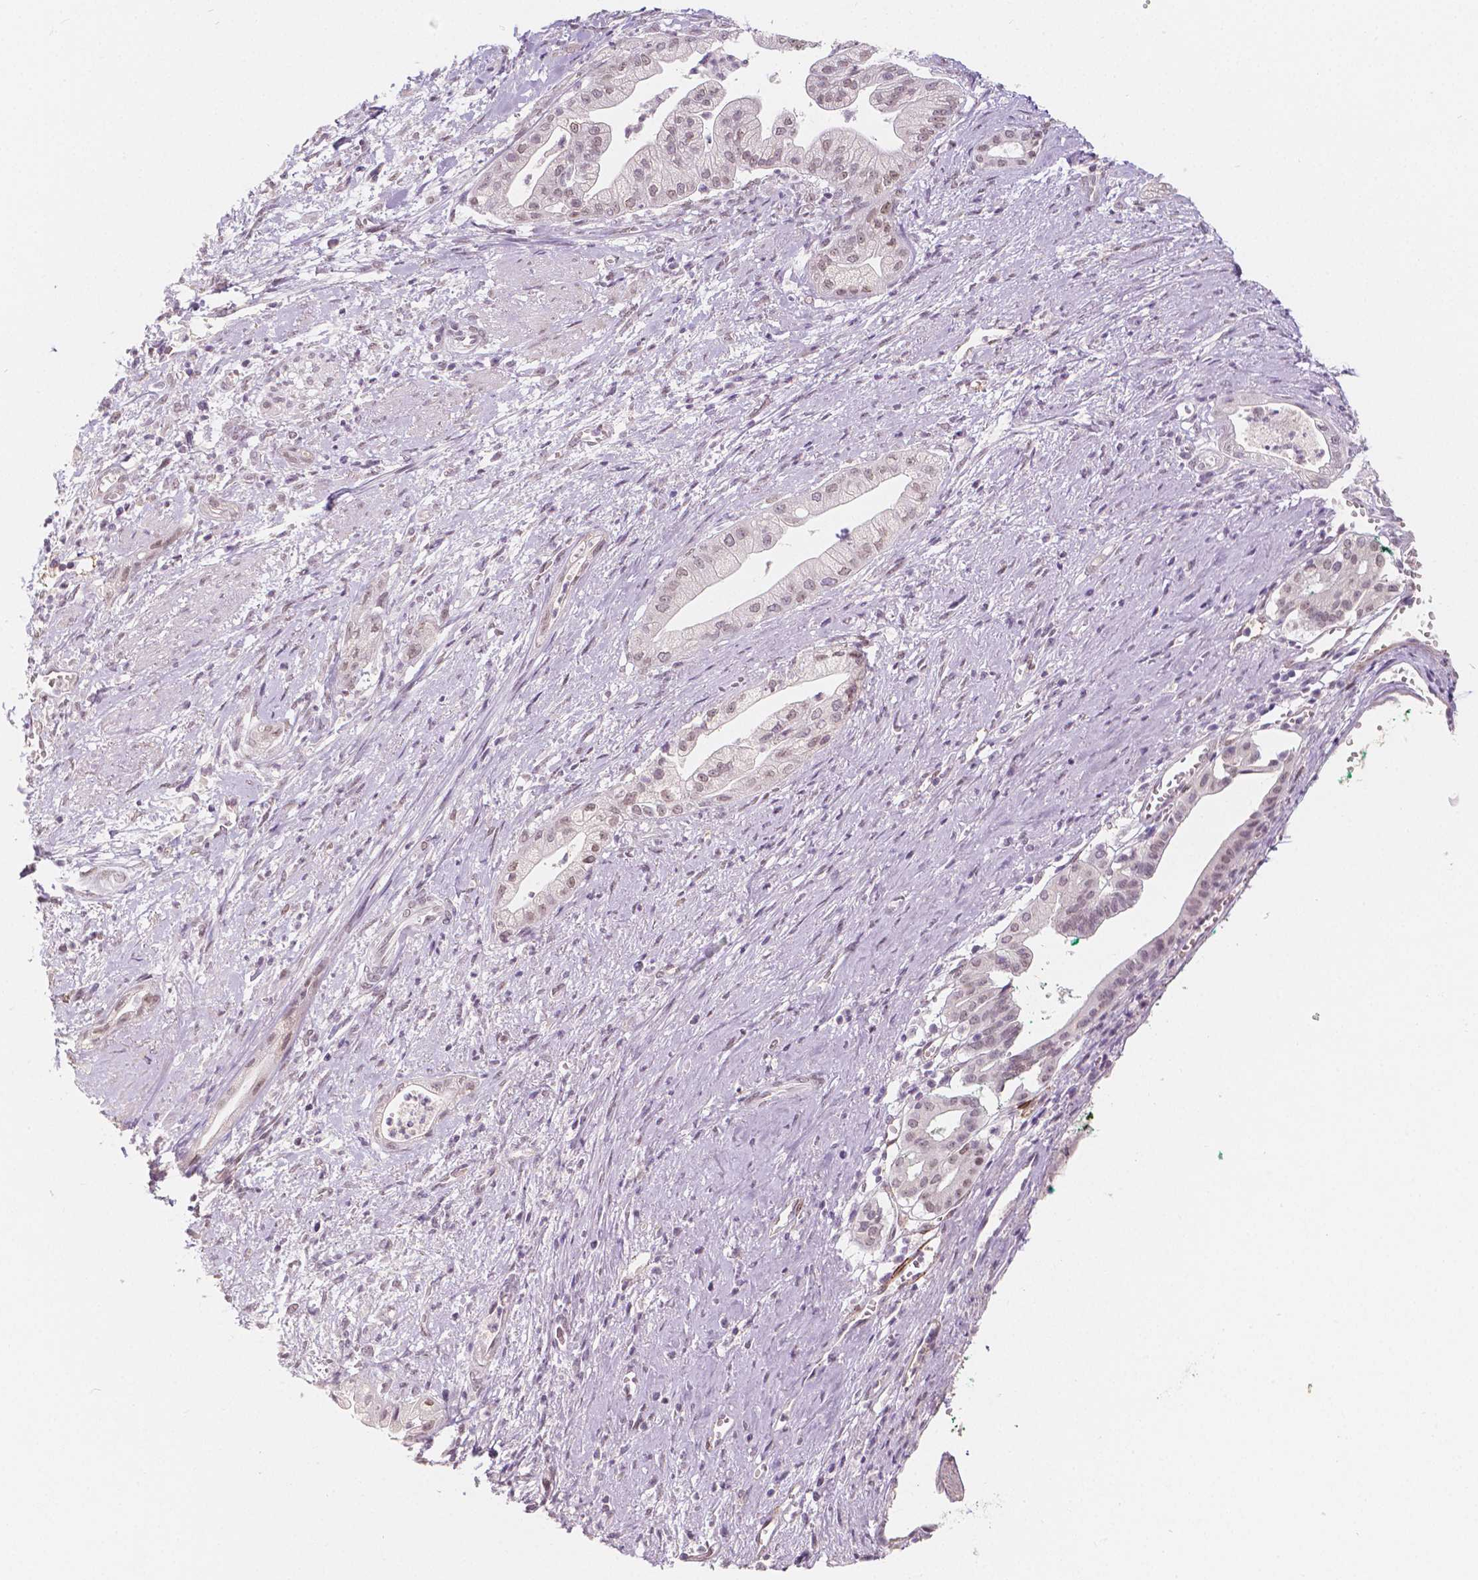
{"staining": {"intensity": "weak", "quantity": "25%-75%", "location": "nuclear"}, "tissue": "pancreatic cancer", "cell_type": "Tumor cells", "image_type": "cancer", "snomed": [{"axis": "morphology", "description": "Normal tissue, NOS"}, {"axis": "morphology", "description": "Adenocarcinoma, NOS"}, {"axis": "topography", "description": "Lymph node"}, {"axis": "topography", "description": "Pancreas"}], "caption": "A low amount of weak nuclear positivity is appreciated in about 25%-75% of tumor cells in pancreatic adenocarcinoma tissue.", "gene": "KDM5B", "patient": {"sex": "female", "age": 58}}